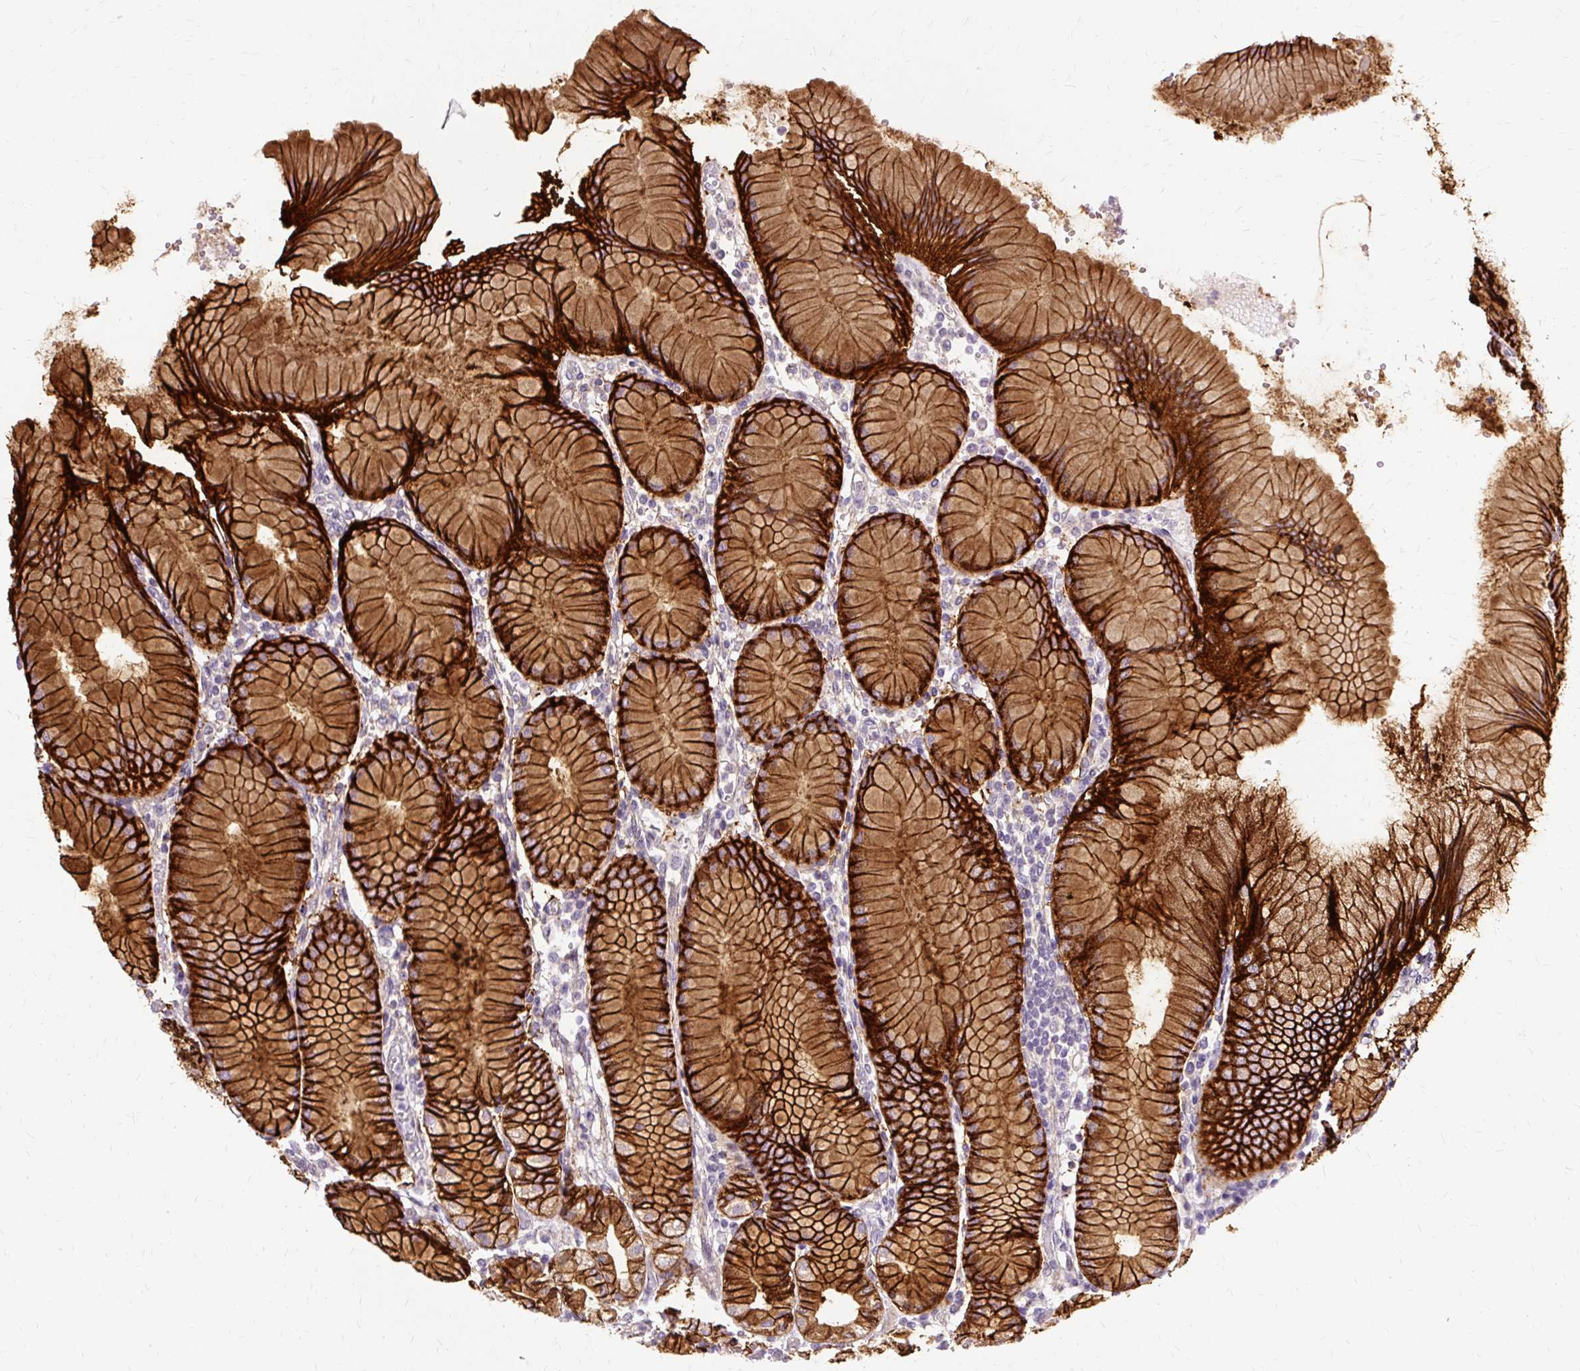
{"staining": {"intensity": "strong", "quantity": "25%-75%", "location": "cytoplasmic/membranous"}, "tissue": "stomach", "cell_type": "Glandular cells", "image_type": "normal", "snomed": [{"axis": "morphology", "description": "Normal tissue, NOS"}, {"axis": "topography", "description": "Stomach"}], "caption": "A brown stain shows strong cytoplasmic/membranous expression of a protein in glandular cells of normal human stomach. (Stains: DAB in brown, nuclei in blue, Microscopy: brightfield microscopy at high magnification).", "gene": "TSPAN8", "patient": {"sex": "female", "age": 57}}